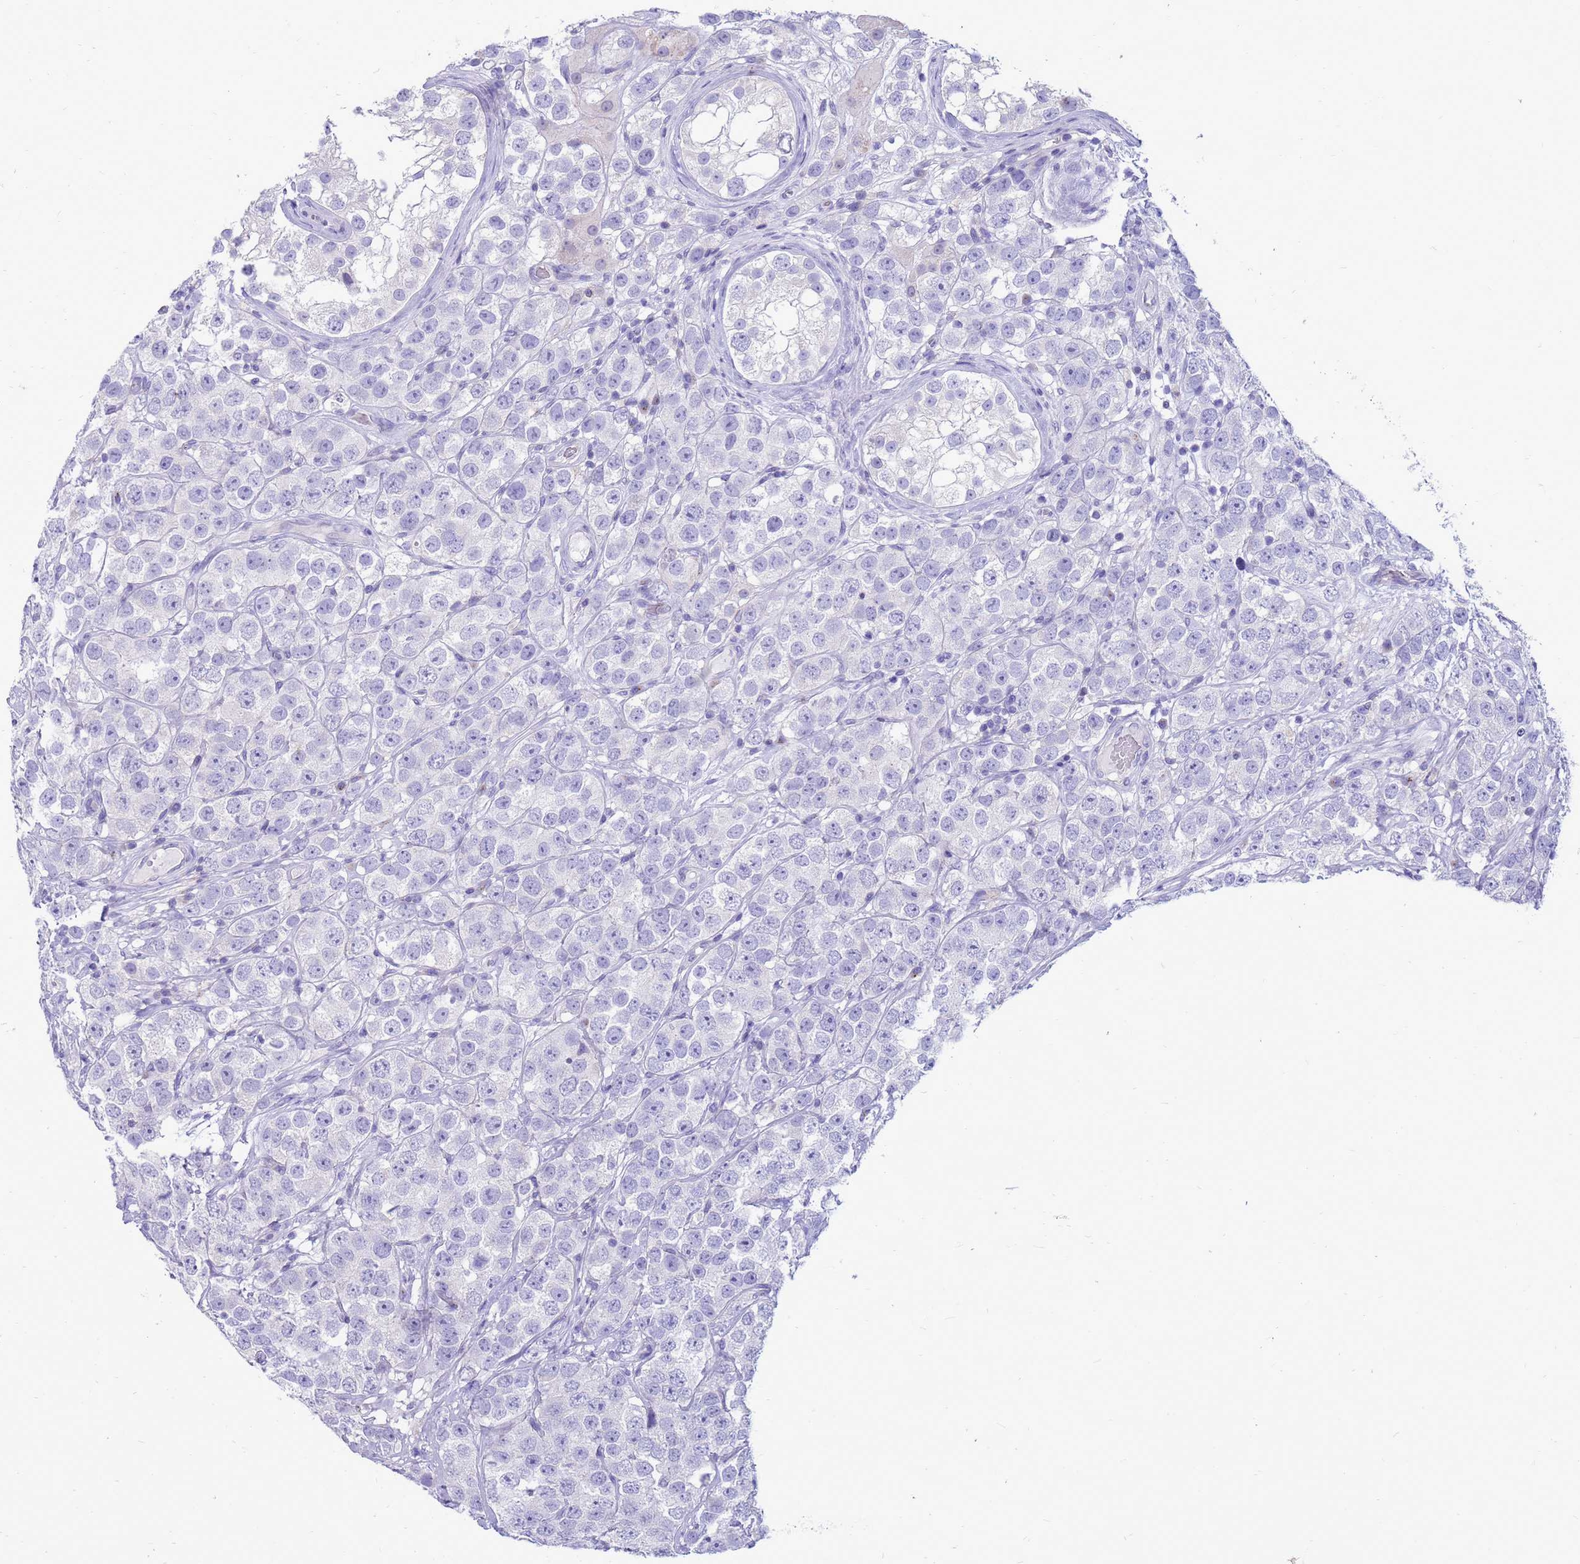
{"staining": {"intensity": "negative", "quantity": "none", "location": "none"}, "tissue": "testis cancer", "cell_type": "Tumor cells", "image_type": "cancer", "snomed": [{"axis": "morphology", "description": "Seminoma, NOS"}, {"axis": "topography", "description": "Testis"}], "caption": "Immunohistochemical staining of seminoma (testis) shows no significant positivity in tumor cells. (DAB (3,3'-diaminobenzidine) immunohistochemistry visualized using brightfield microscopy, high magnification).", "gene": "PDE10A", "patient": {"sex": "male", "age": 28}}